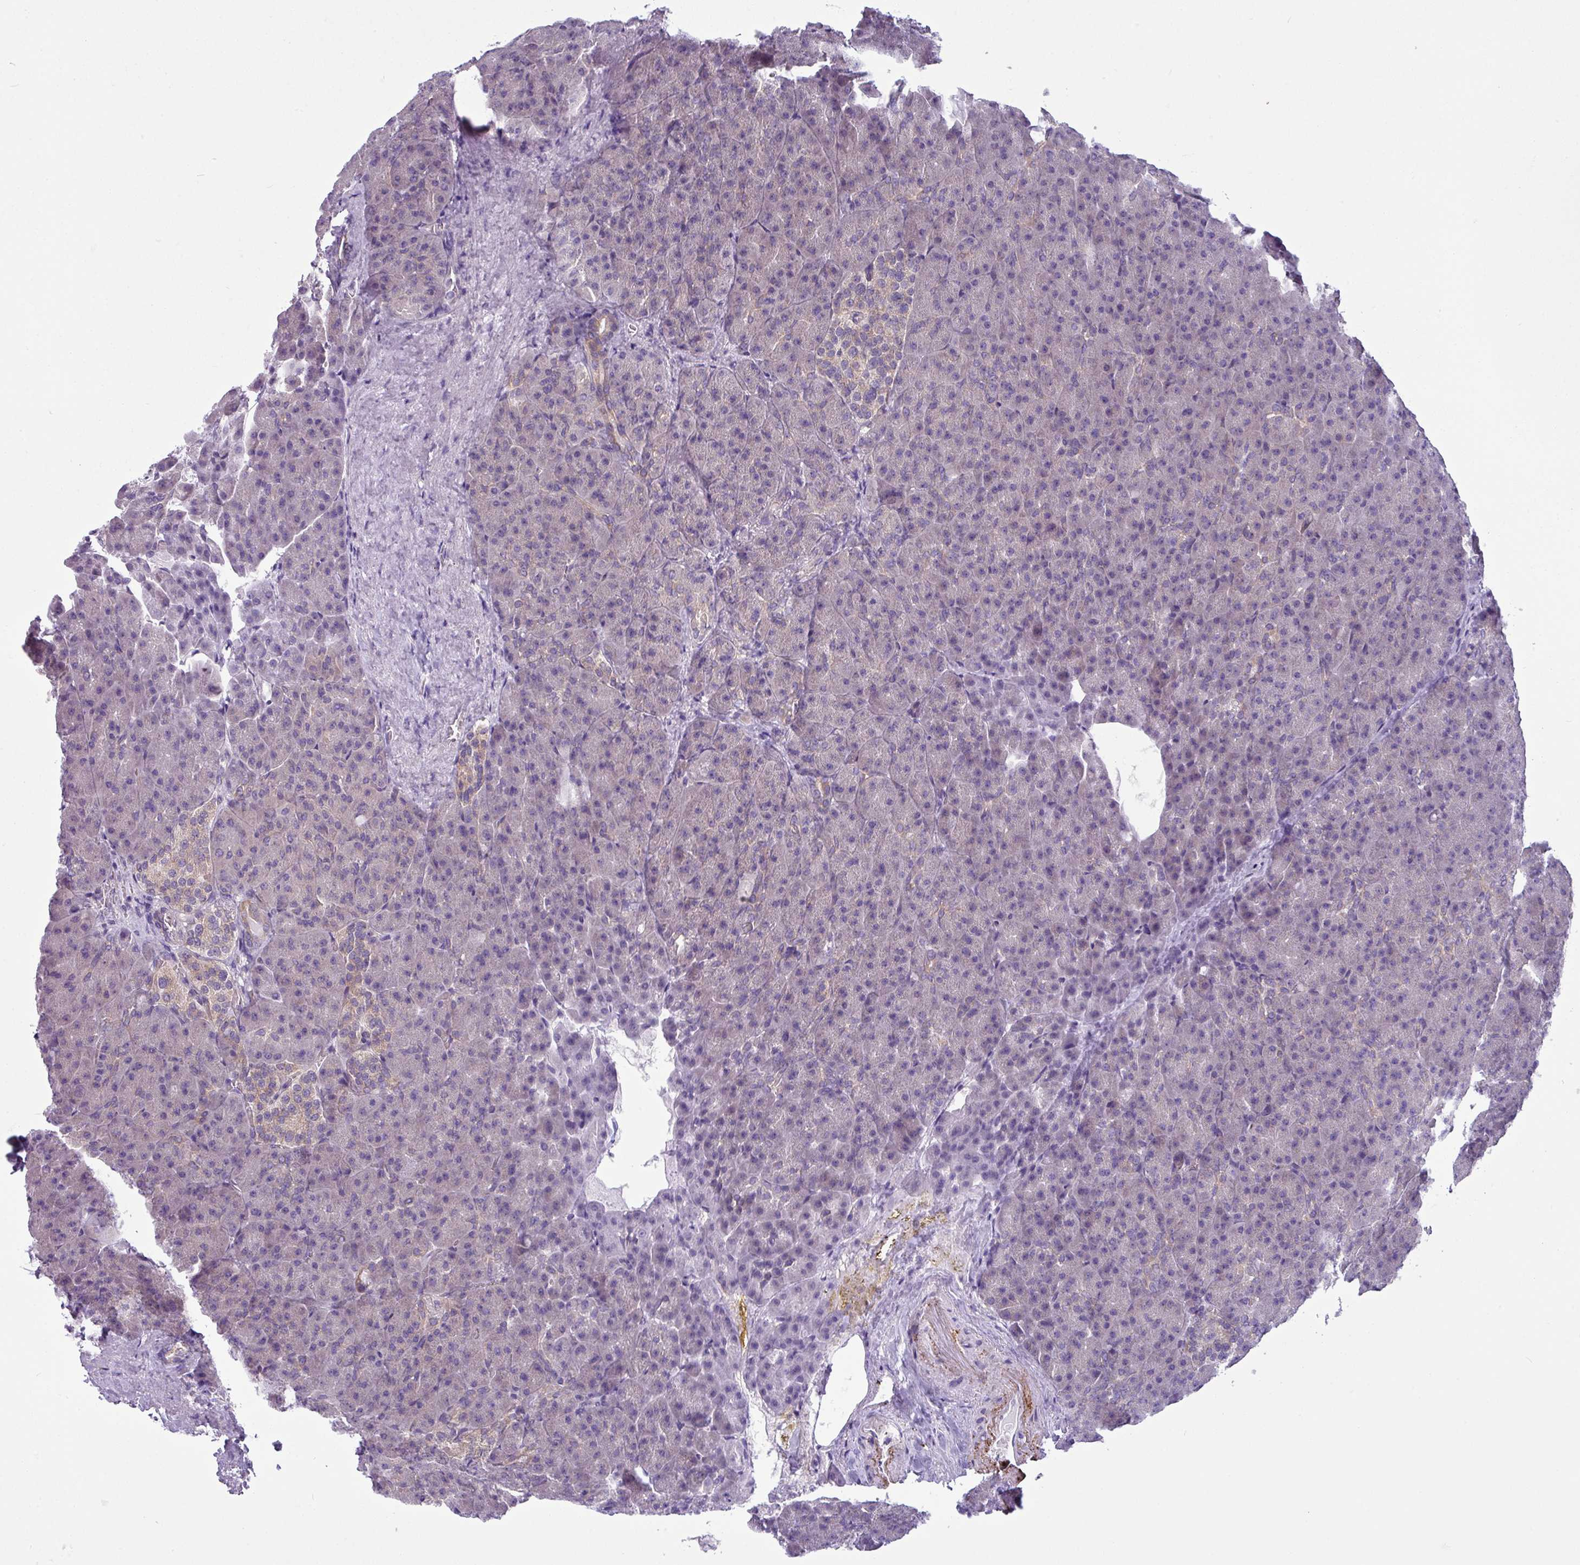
{"staining": {"intensity": "negative", "quantity": "none", "location": "none"}, "tissue": "pancreas", "cell_type": "Exocrine glandular cells", "image_type": "normal", "snomed": [{"axis": "morphology", "description": "Normal tissue, NOS"}, {"axis": "topography", "description": "Pancreas"}], "caption": "Exocrine glandular cells are negative for brown protein staining in normal pancreas. (DAB immunohistochemistry (IHC), high magnification).", "gene": "TOR1AIP2", "patient": {"sex": "female", "age": 74}}